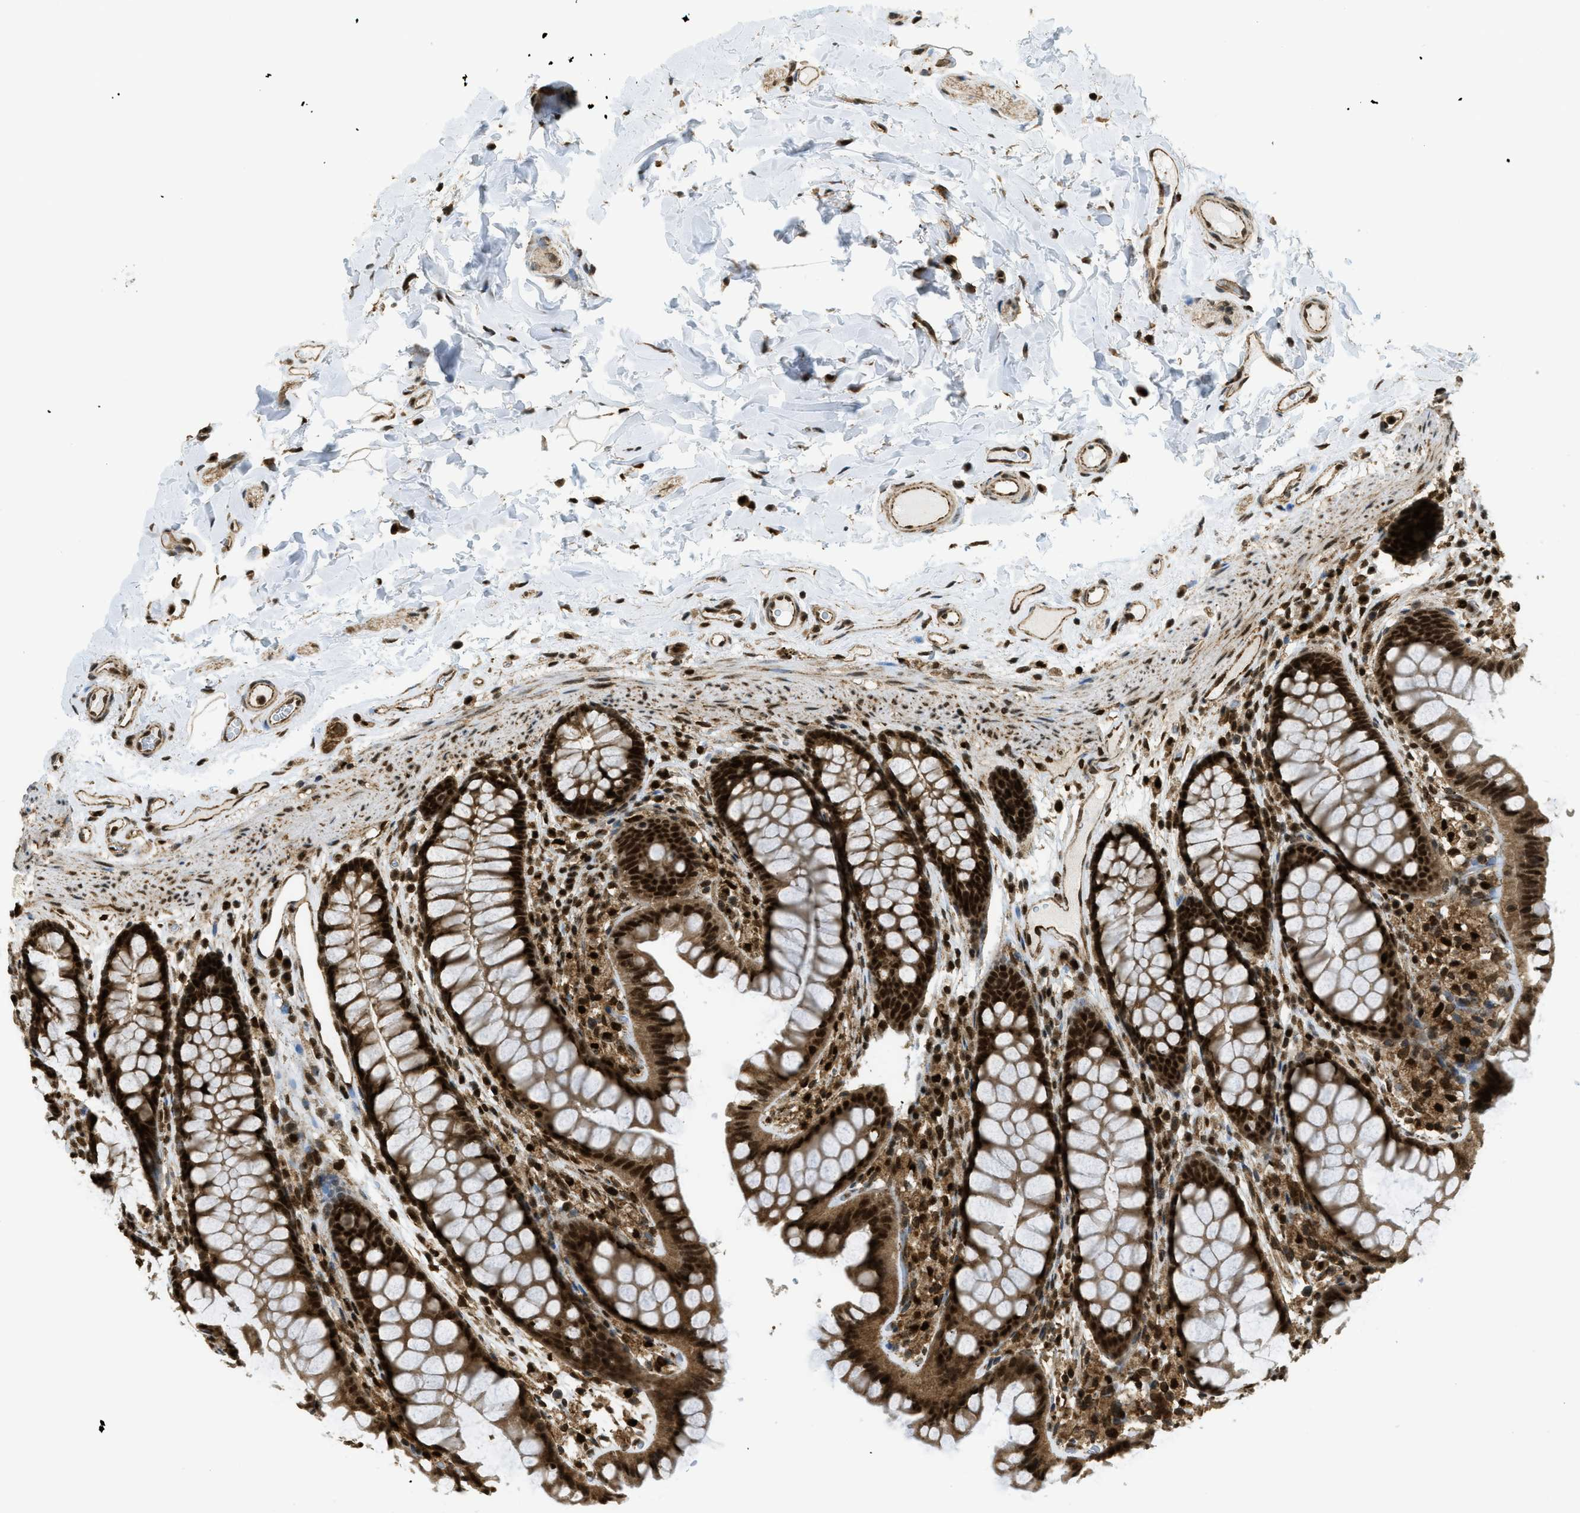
{"staining": {"intensity": "strong", "quantity": ">75%", "location": "nuclear"}, "tissue": "colon", "cell_type": "Endothelial cells", "image_type": "normal", "snomed": [{"axis": "morphology", "description": "Normal tissue, NOS"}, {"axis": "topography", "description": "Colon"}], "caption": "Colon stained for a protein shows strong nuclear positivity in endothelial cells.", "gene": "TNPO1", "patient": {"sex": "female", "age": 55}}